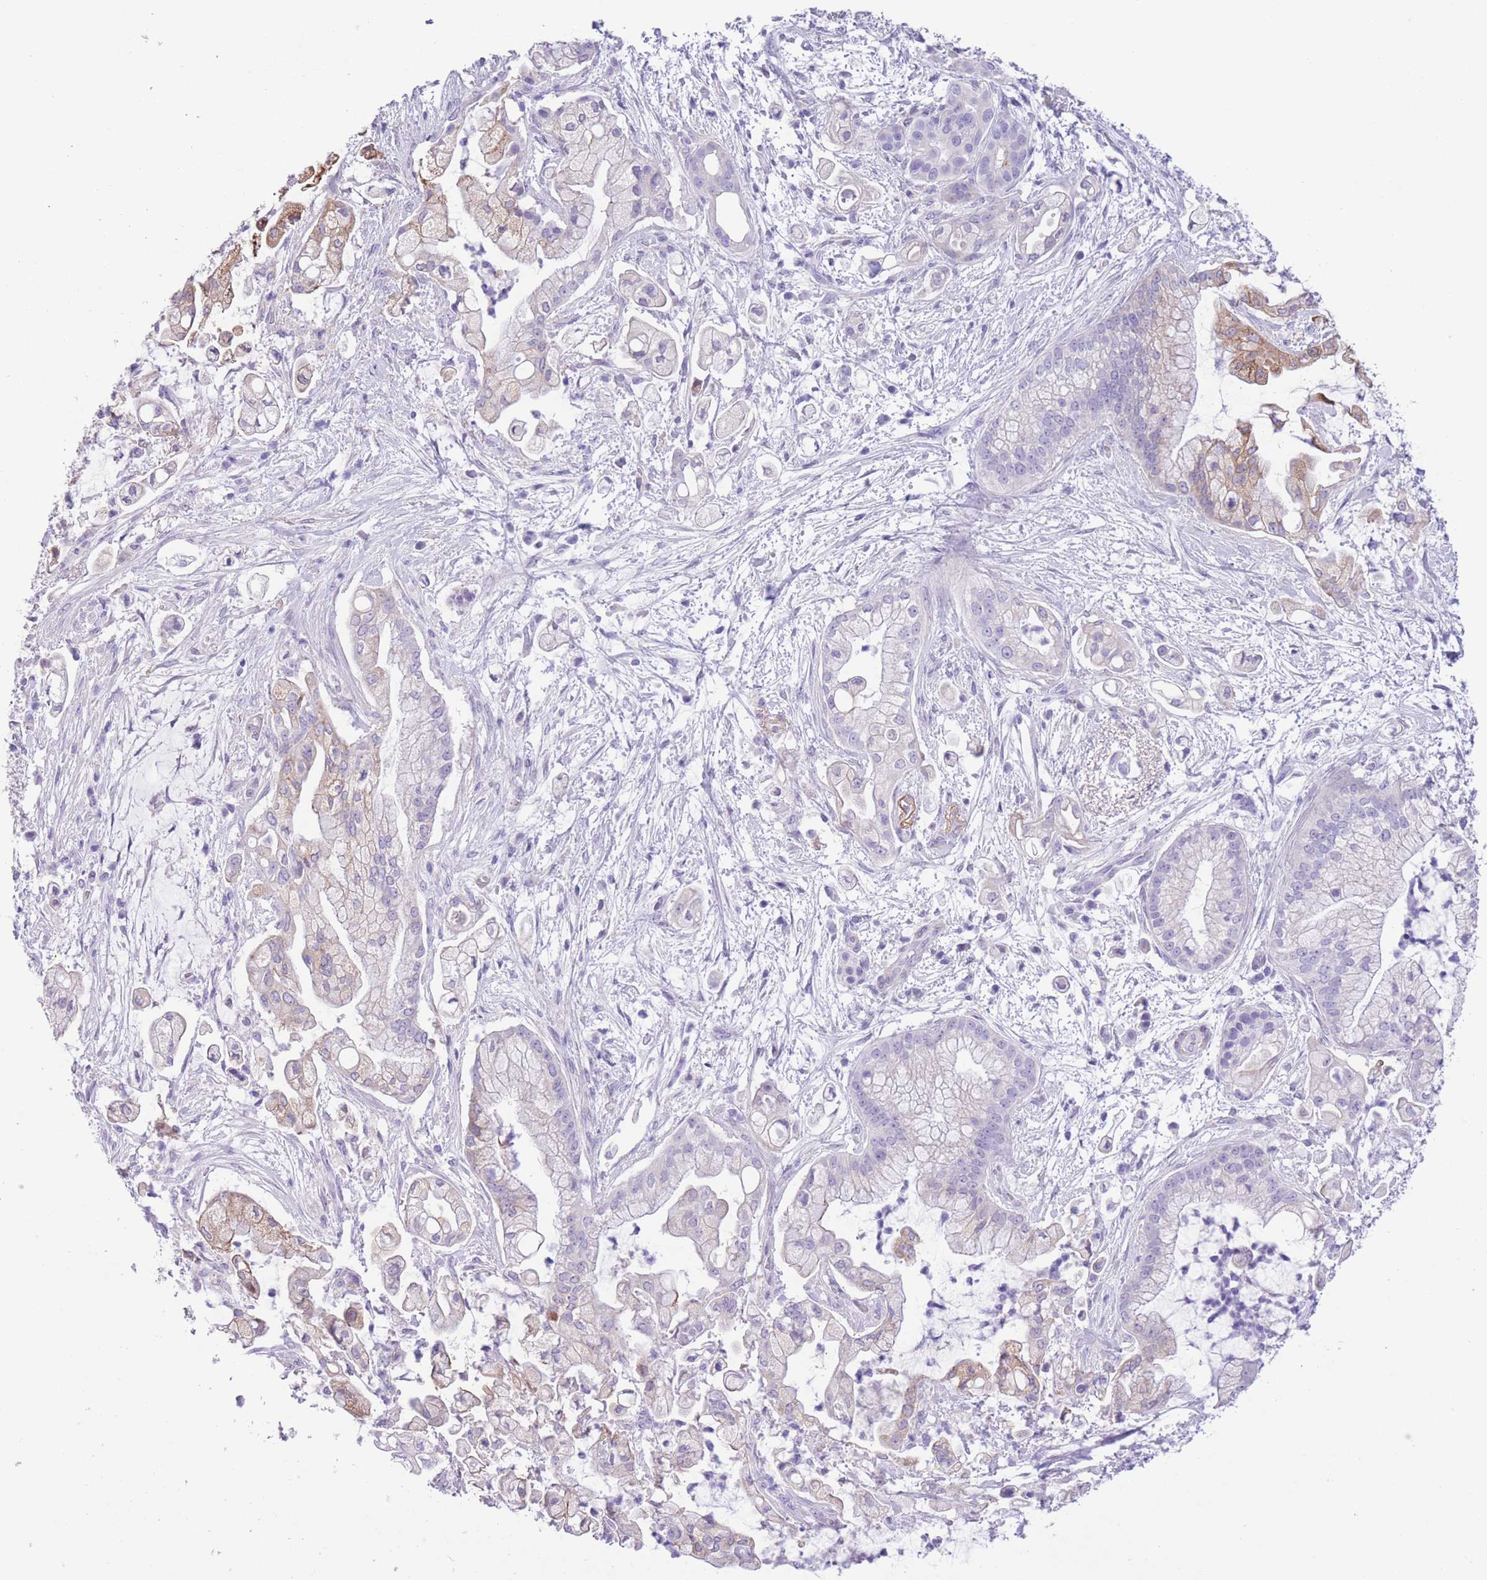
{"staining": {"intensity": "moderate", "quantity": "<25%", "location": "cytoplasmic/membranous"}, "tissue": "pancreatic cancer", "cell_type": "Tumor cells", "image_type": "cancer", "snomed": [{"axis": "morphology", "description": "Adenocarcinoma, NOS"}, {"axis": "topography", "description": "Pancreas"}], "caption": "Immunohistochemical staining of human pancreatic cancer (adenocarcinoma) shows low levels of moderate cytoplasmic/membranous protein positivity in about <25% of tumor cells.", "gene": "RAI2", "patient": {"sex": "female", "age": 69}}